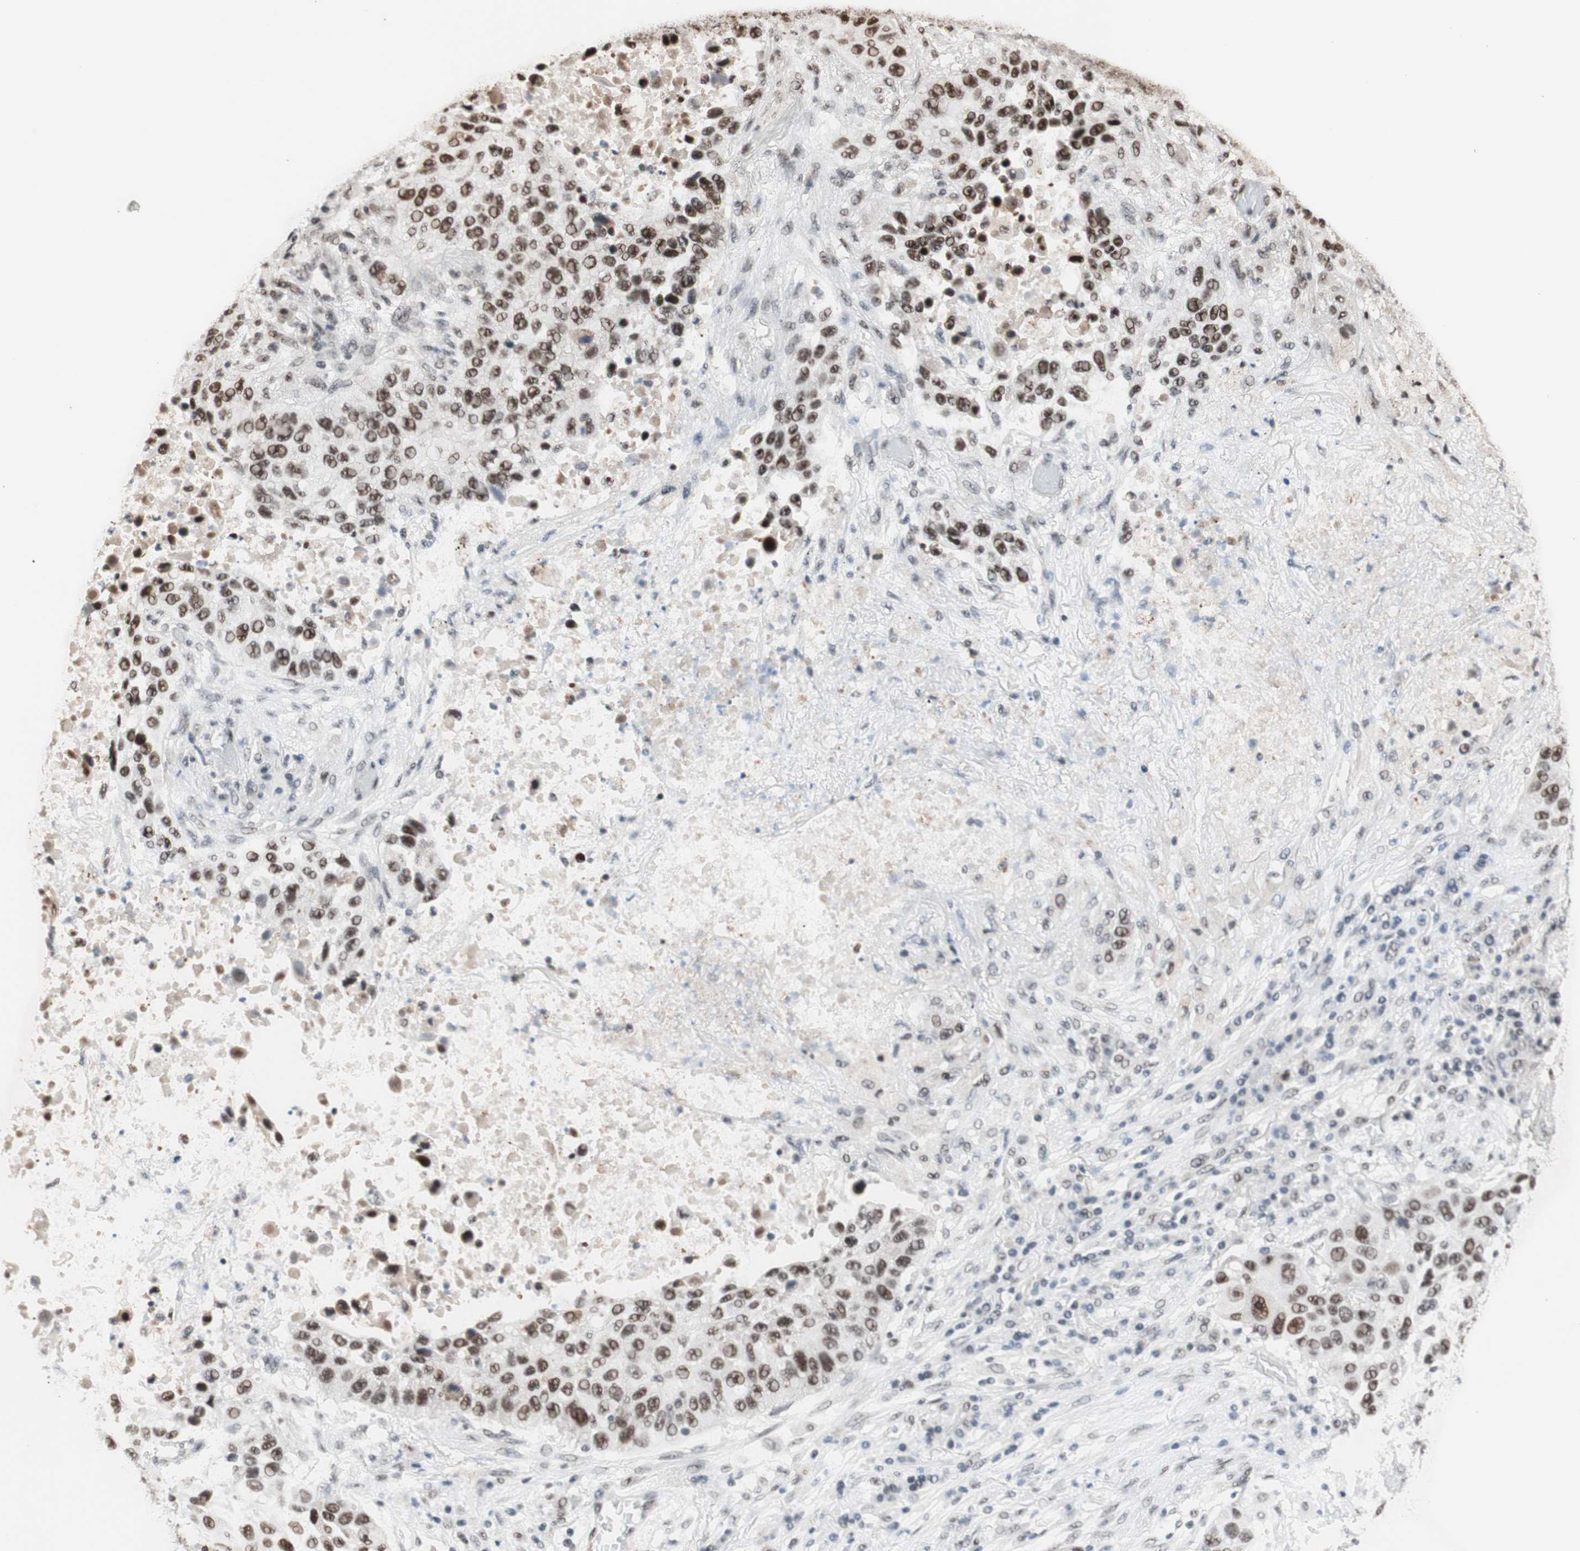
{"staining": {"intensity": "strong", "quantity": ">75%", "location": "nuclear"}, "tissue": "lung cancer", "cell_type": "Tumor cells", "image_type": "cancer", "snomed": [{"axis": "morphology", "description": "Squamous cell carcinoma, NOS"}, {"axis": "topography", "description": "Lung"}], "caption": "Immunohistochemistry (DAB) staining of lung cancer reveals strong nuclear protein staining in approximately >75% of tumor cells. The protein is stained brown, and the nuclei are stained in blue (DAB (3,3'-diaminobenzidine) IHC with brightfield microscopy, high magnification).", "gene": "PRPF19", "patient": {"sex": "male", "age": 57}}